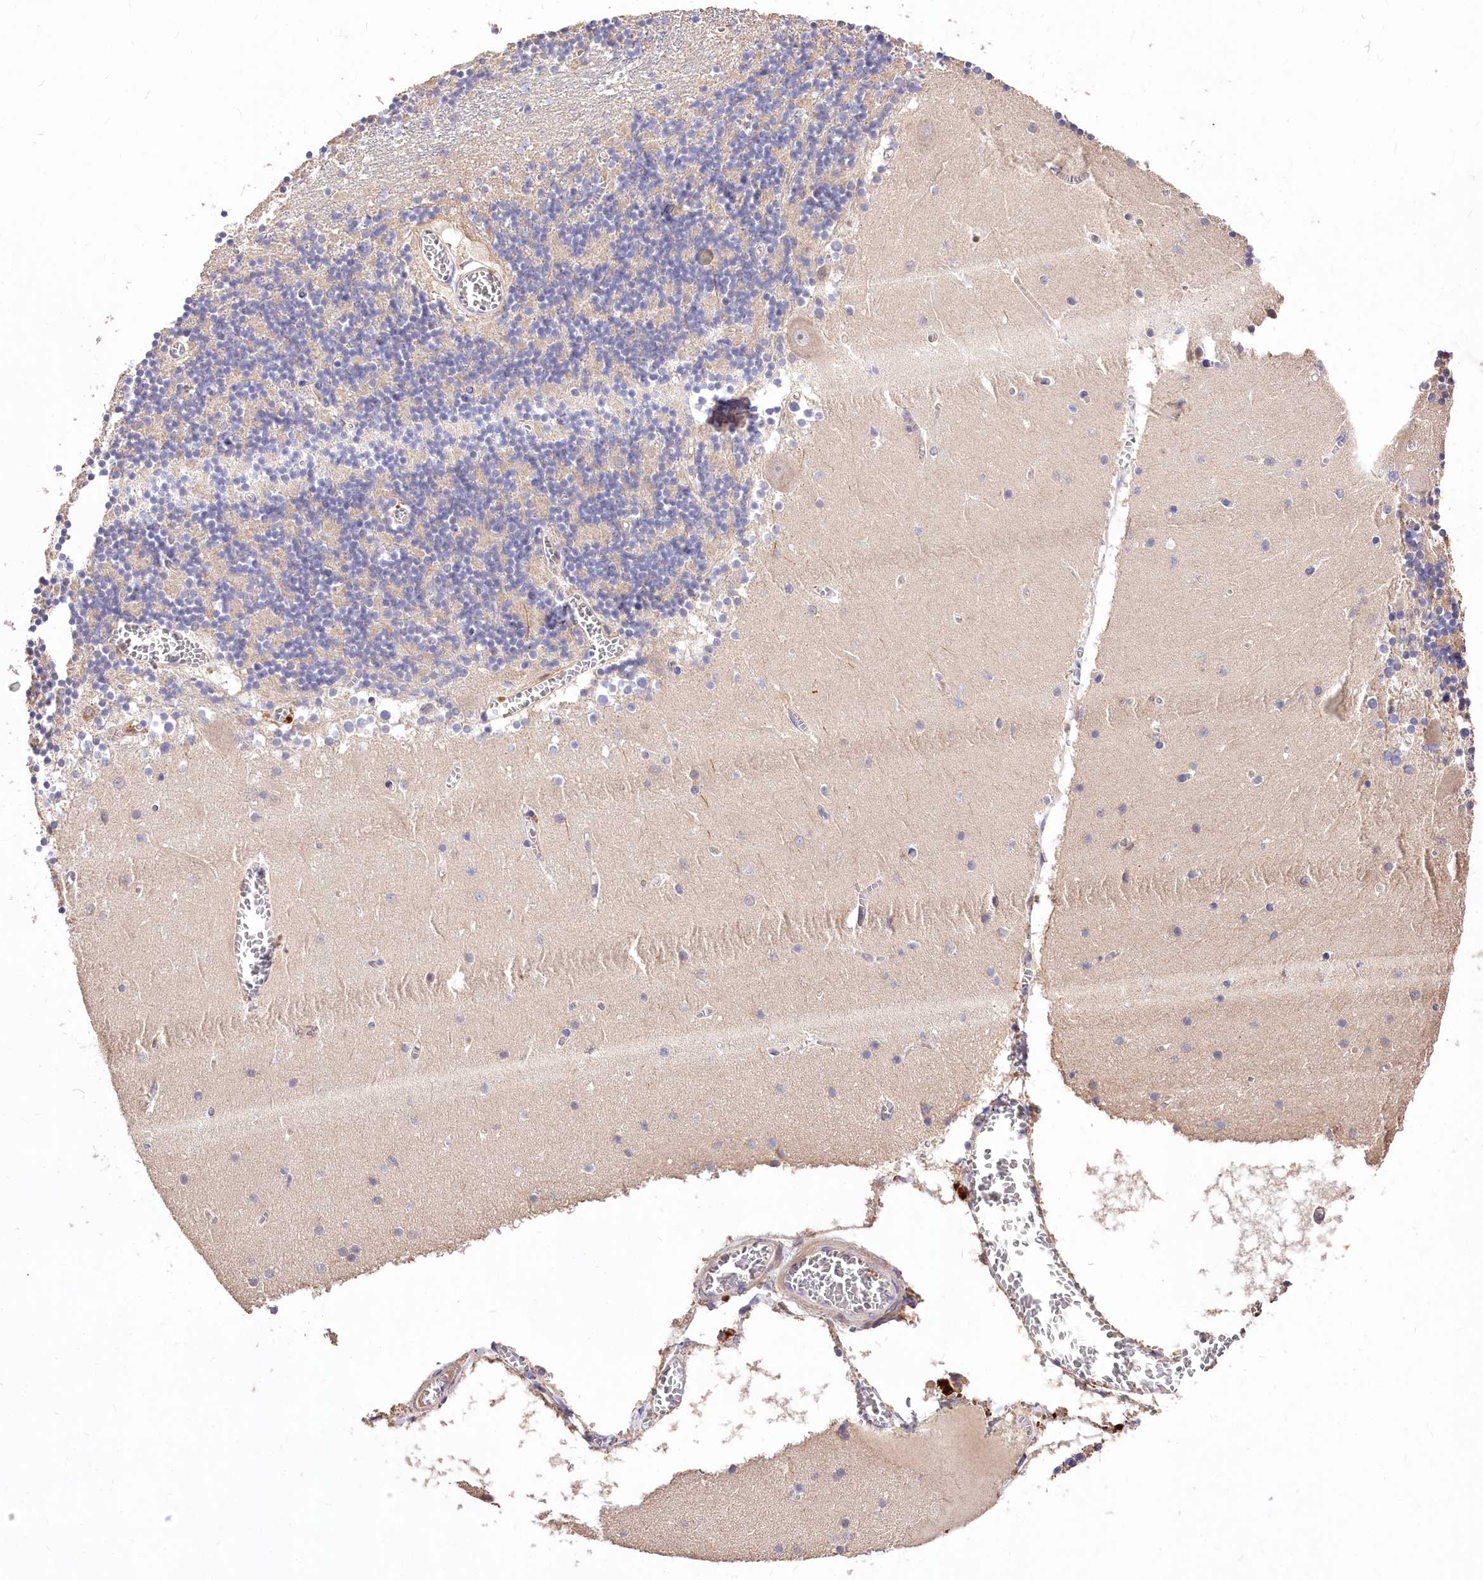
{"staining": {"intensity": "weak", "quantity": "25%-75%", "location": "cytoplasmic/membranous"}, "tissue": "cerebellum", "cell_type": "Cells in granular layer", "image_type": "normal", "snomed": [{"axis": "morphology", "description": "Normal tissue, NOS"}, {"axis": "topography", "description": "Cerebellum"}], "caption": "A low amount of weak cytoplasmic/membranous expression is present in approximately 25%-75% of cells in granular layer in normal cerebellum. The staining is performed using DAB (3,3'-diaminobenzidine) brown chromogen to label protein expression. The nuclei are counter-stained blue using hematoxylin.", "gene": "PCYOX1L", "patient": {"sex": "female", "age": 28}}